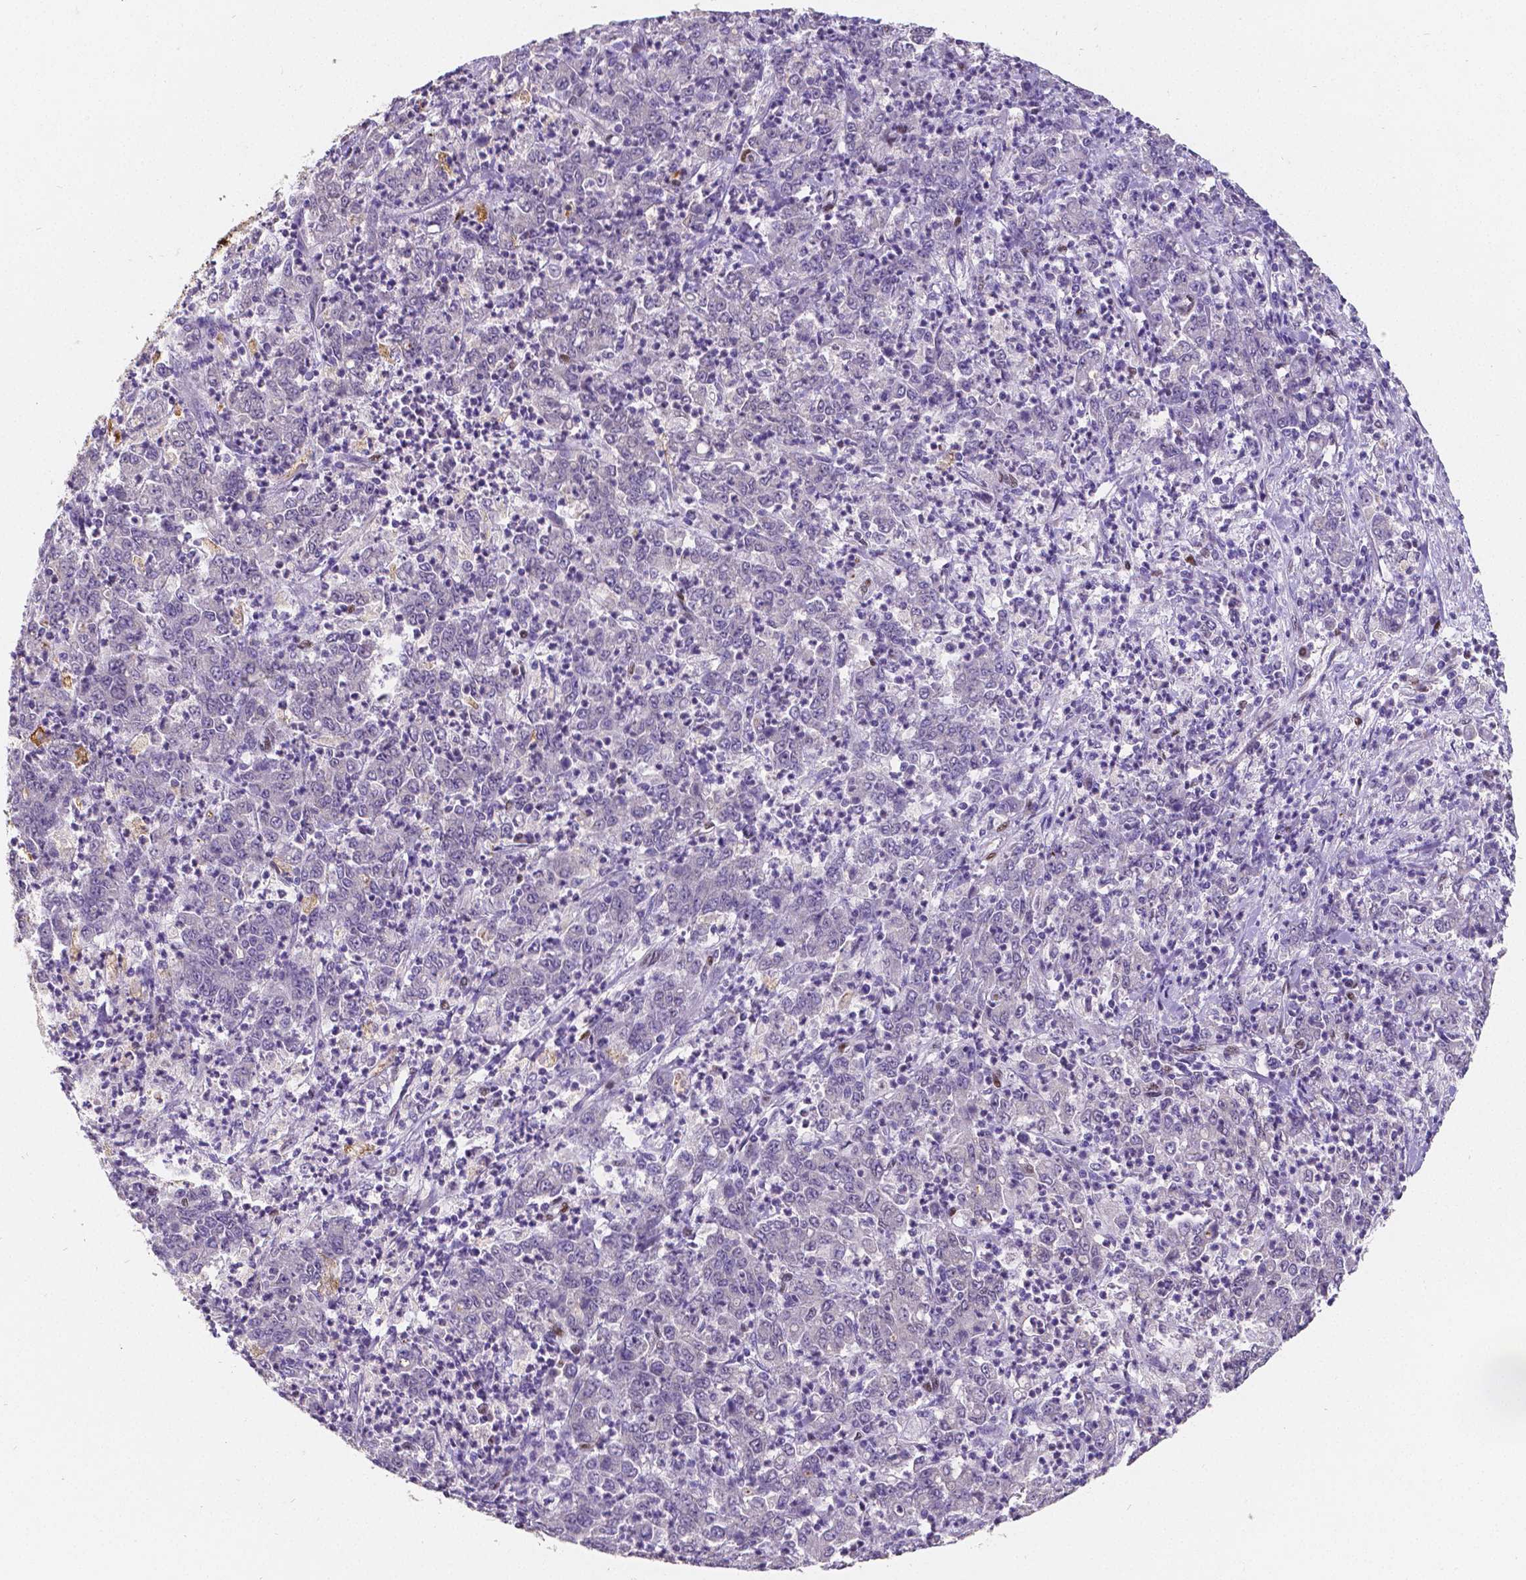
{"staining": {"intensity": "moderate", "quantity": "<25%", "location": "cytoplasmic/membranous"}, "tissue": "stomach cancer", "cell_type": "Tumor cells", "image_type": "cancer", "snomed": [{"axis": "morphology", "description": "Adenocarcinoma, NOS"}, {"axis": "topography", "description": "Stomach, lower"}], "caption": "A brown stain highlights moderate cytoplasmic/membranous staining of a protein in stomach cancer (adenocarcinoma) tumor cells.", "gene": "MEF2C", "patient": {"sex": "female", "age": 71}}